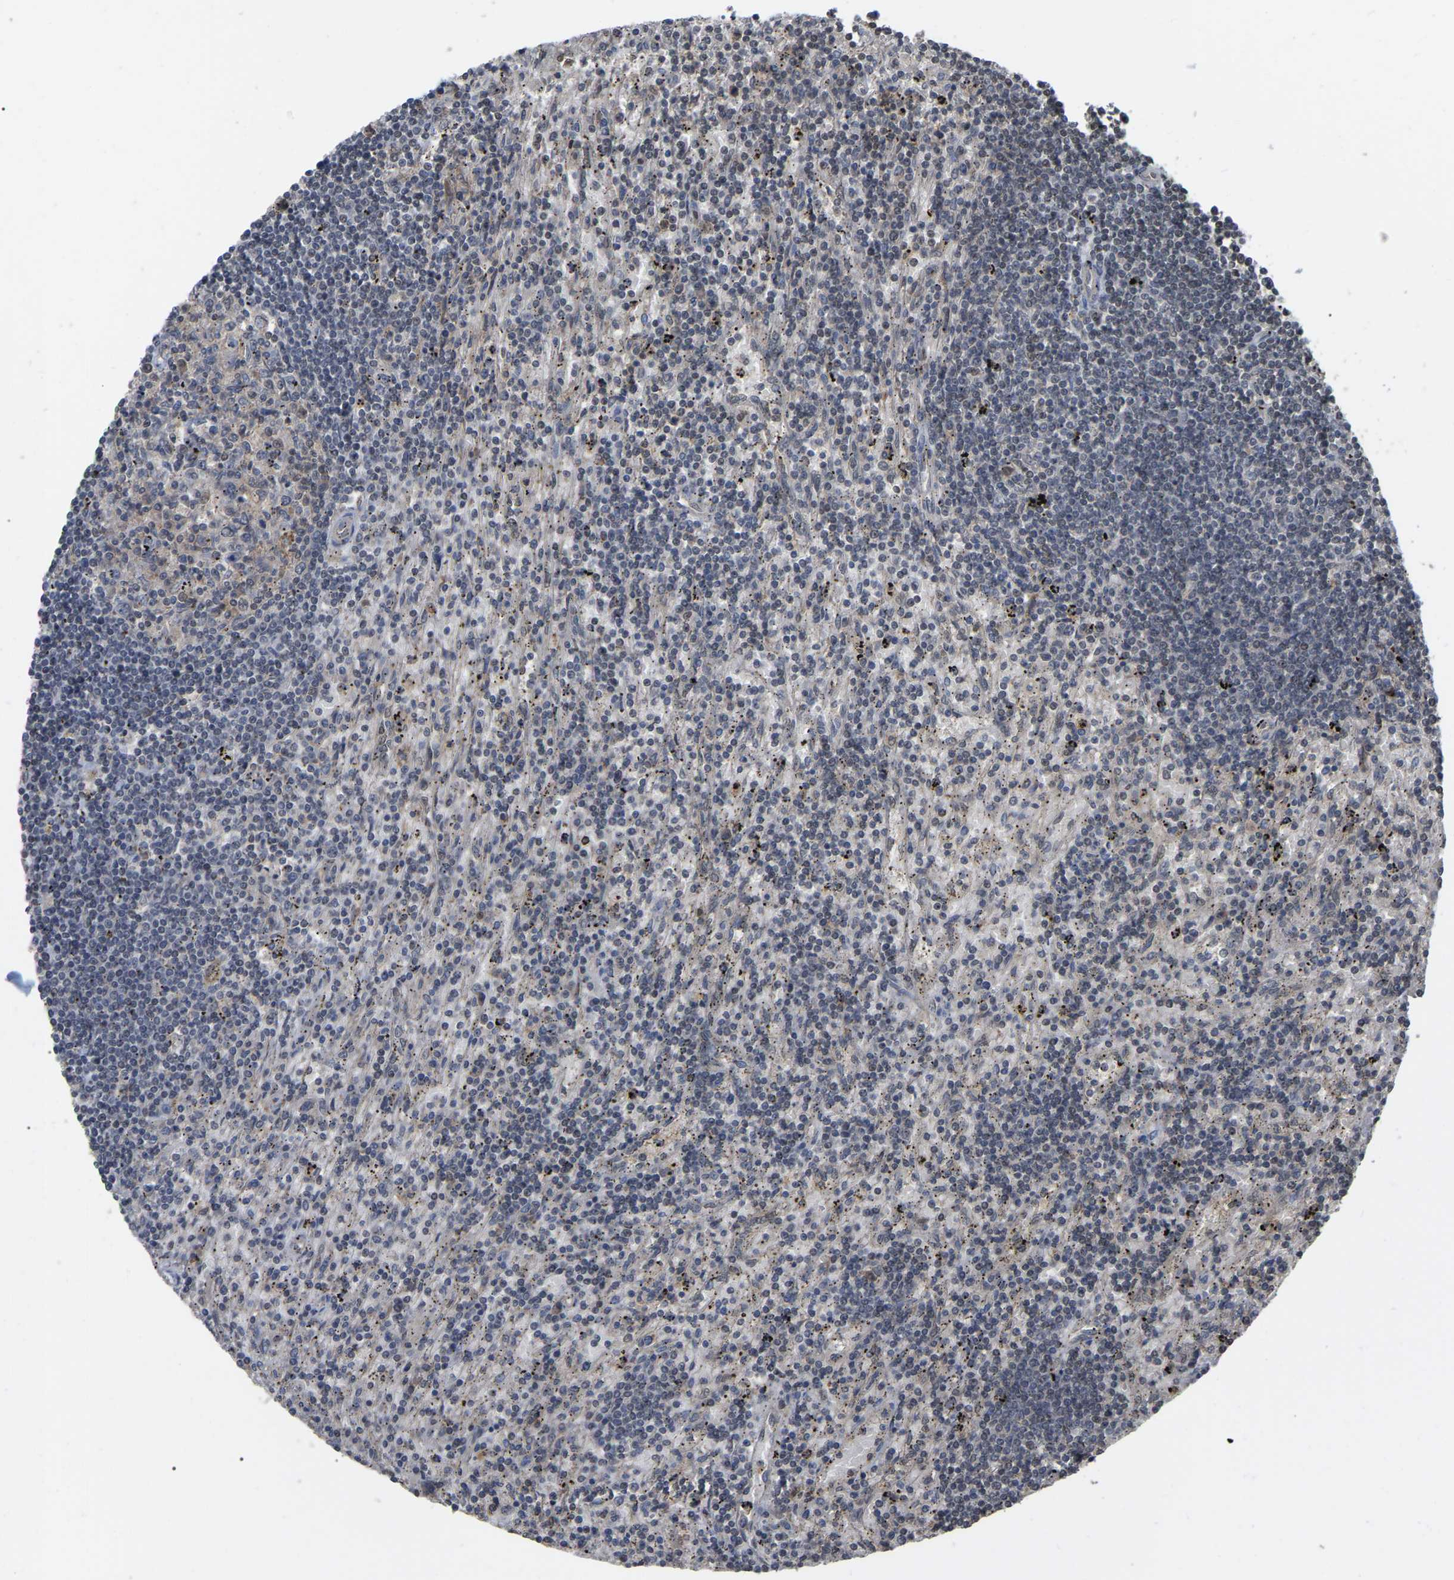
{"staining": {"intensity": "negative", "quantity": "none", "location": "none"}, "tissue": "lymphoma", "cell_type": "Tumor cells", "image_type": "cancer", "snomed": [{"axis": "morphology", "description": "Malignant lymphoma, non-Hodgkin's type, Low grade"}, {"axis": "topography", "description": "Spleen"}], "caption": "IHC micrograph of neoplastic tissue: human lymphoma stained with DAB (3,3'-diaminobenzidine) demonstrates no significant protein staining in tumor cells.", "gene": "FAM219A", "patient": {"sex": "male", "age": 76}}